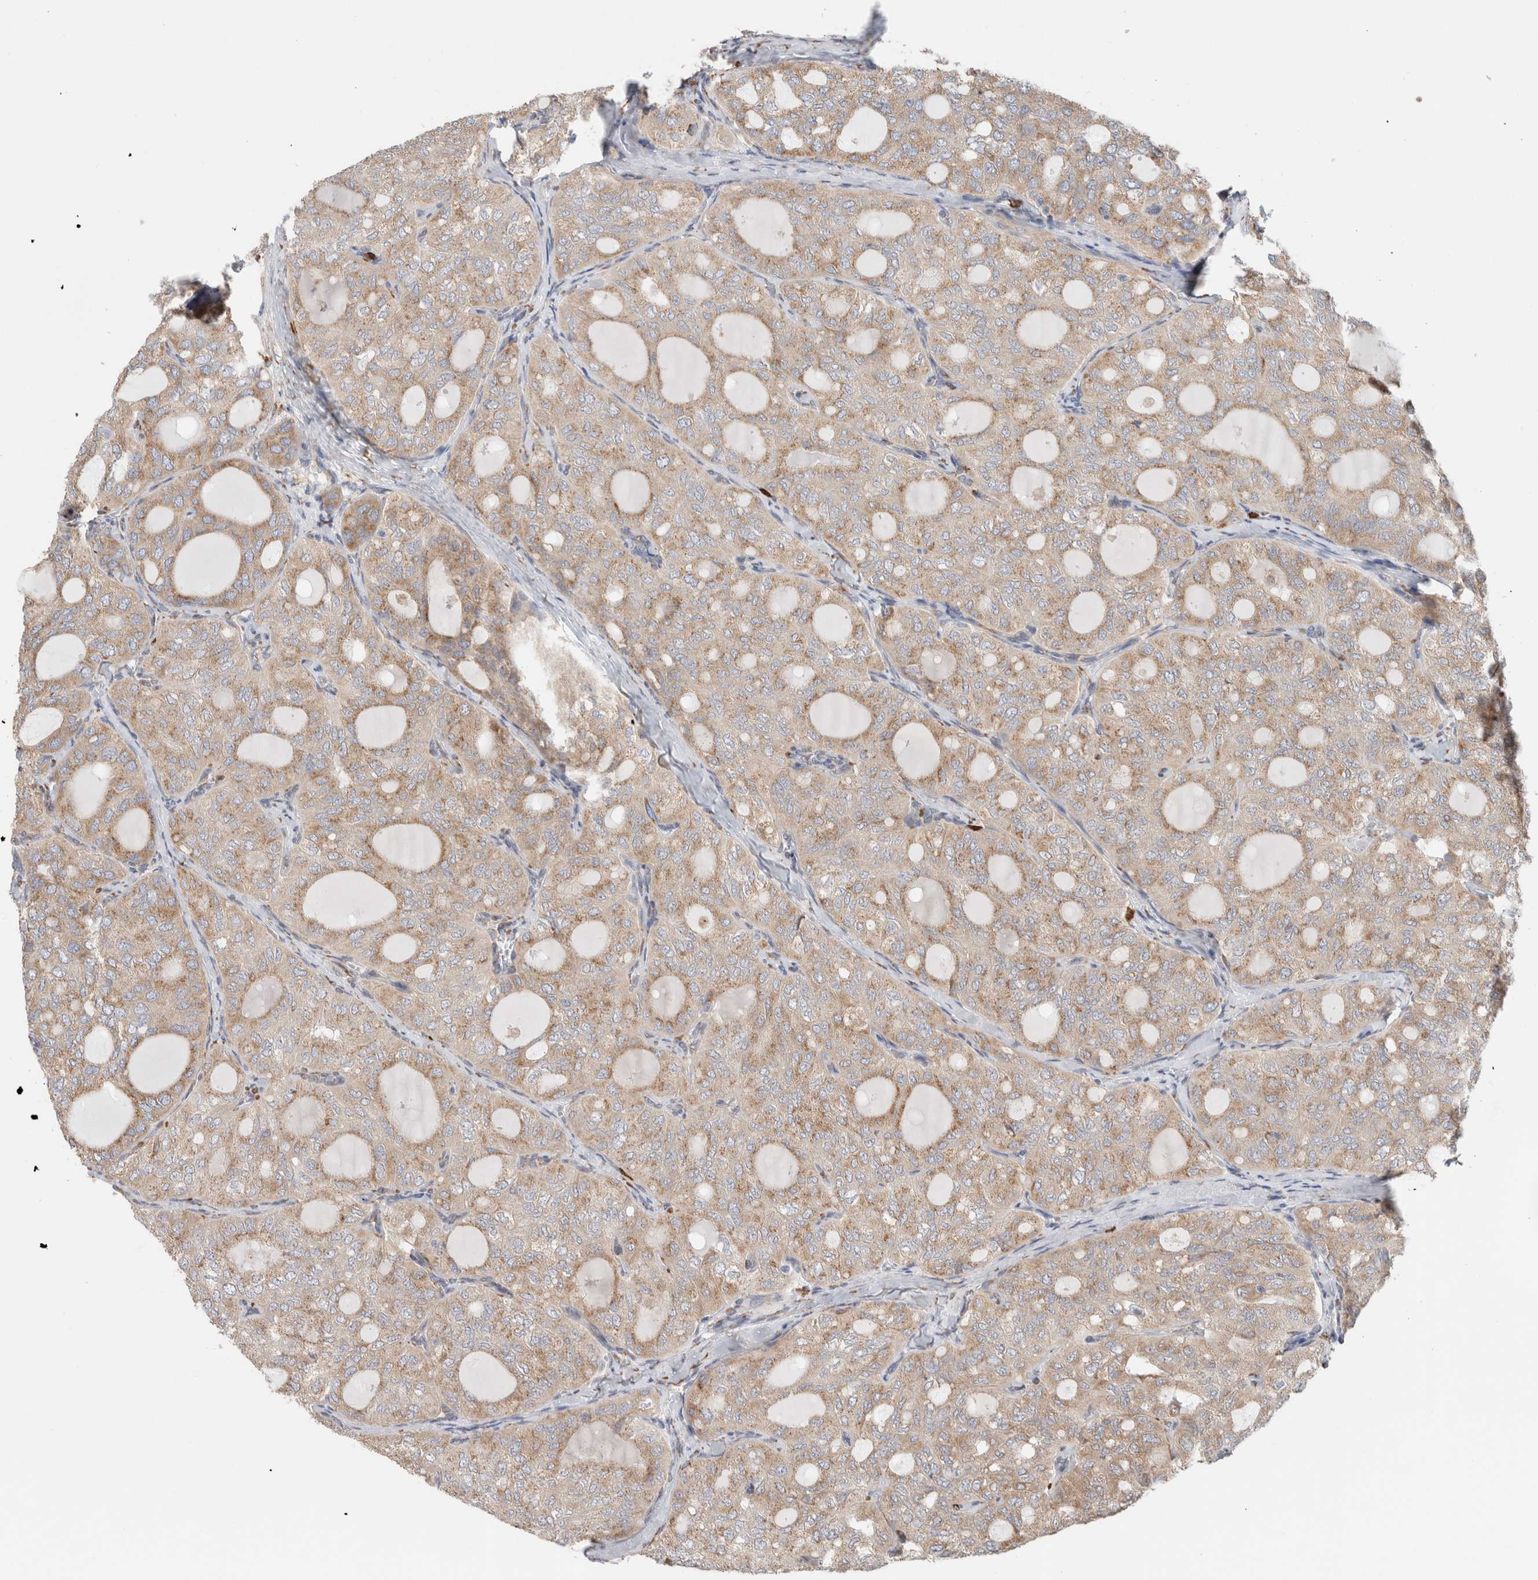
{"staining": {"intensity": "weak", "quantity": ">75%", "location": "cytoplasmic/membranous"}, "tissue": "thyroid cancer", "cell_type": "Tumor cells", "image_type": "cancer", "snomed": [{"axis": "morphology", "description": "Follicular adenoma carcinoma, NOS"}, {"axis": "topography", "description": "Thyroid gland"}], "caption": "DAB immunohistochemical staining of follicular adenoma carcinoma (thyroid) exhibits weak cytoplasmic/membranous protein positivity in approximately >75% of tumor cells.", "gene": "P4HA1", "patient": {"sex": "male", "age": 75}}